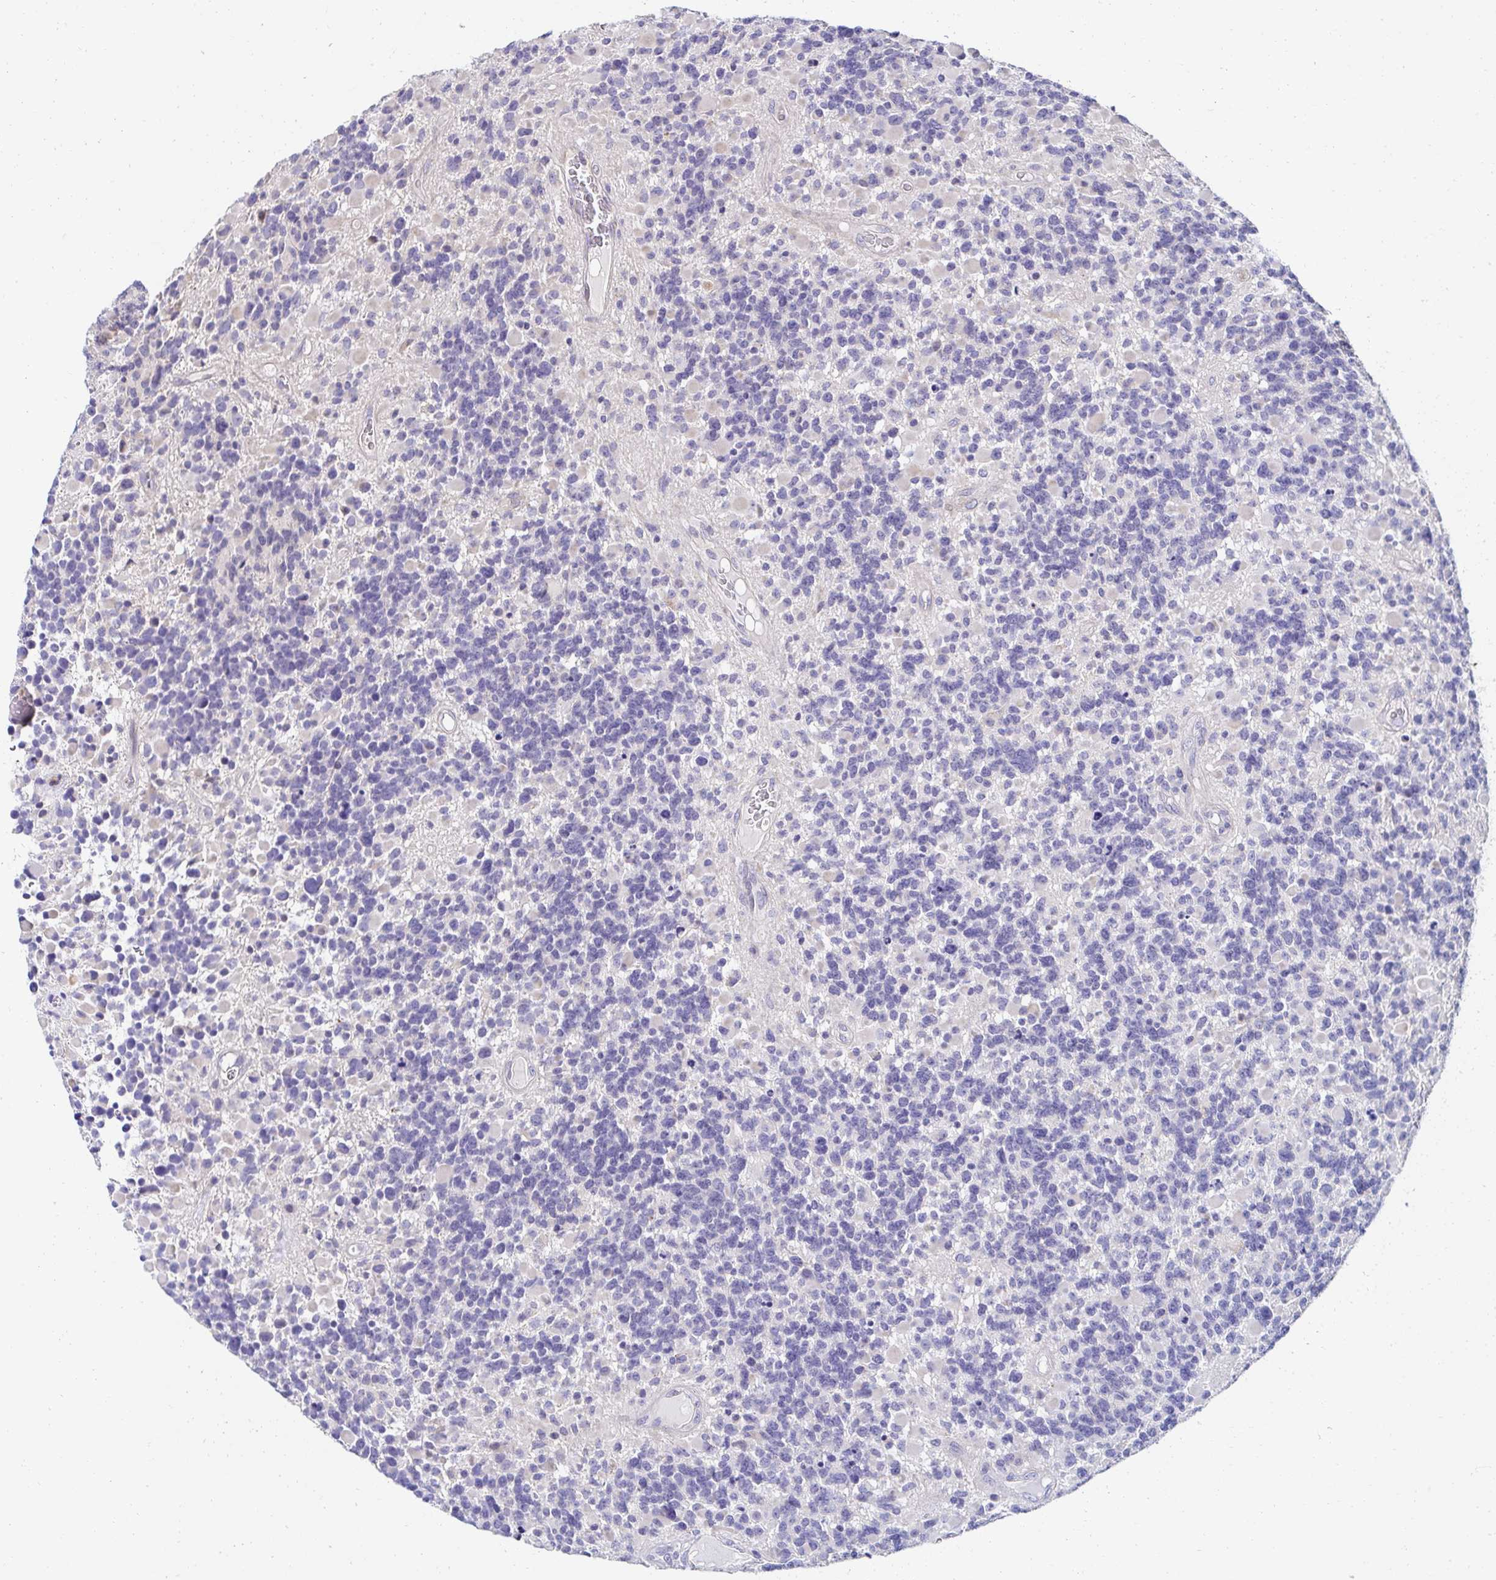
{"staining": {"intensity": "negative", "quantity": "none", "location": "none"}, "tissue": "glioma", "cell_type": "Tumor cells", "image_type": "cancer", "snomed": [{"axis": "morphology", "description": "Glioma, malignant, High grade"}, {"axis": "topography", "description": "Brain"}], "caption": "A histopathology image of human malignant glioma (high-grade) is negative for staining in tumor cells.", "gene": "AKAP14", "patient": {"sex": "female", "age": 40}}